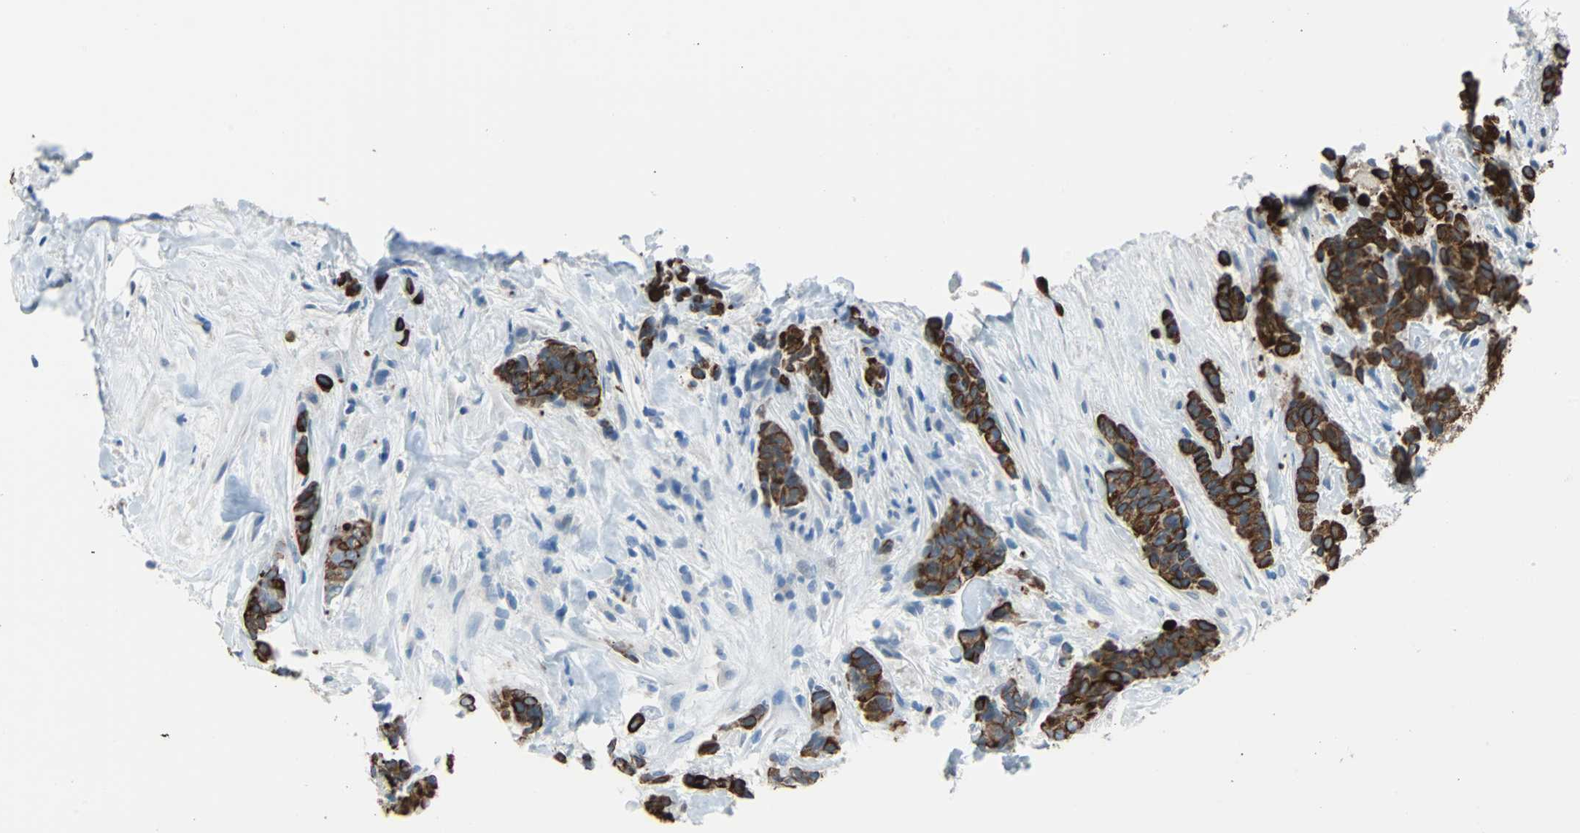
{"staining": {"intensity": "strong", "quantity": ">75%", "location": "cytoplasmic/membranous"}, "tissue": "breast cancer", "cell_type": "Tumor cells", "image_type": "cancer", "snomed": [{"axis": "morphology", "description": "Duct carcinoma"}, {"axis": "topography", "description": "Breast"}], "caption": "There is high levels of strong cytoplasmic/membranous staining in tumor cells of invasive ductal carcinoma (breast), as demonstrated by immunohistochemical staining (brown color).", "gene": "KRT7", "patient": {"sex": "female", "age": 40}}